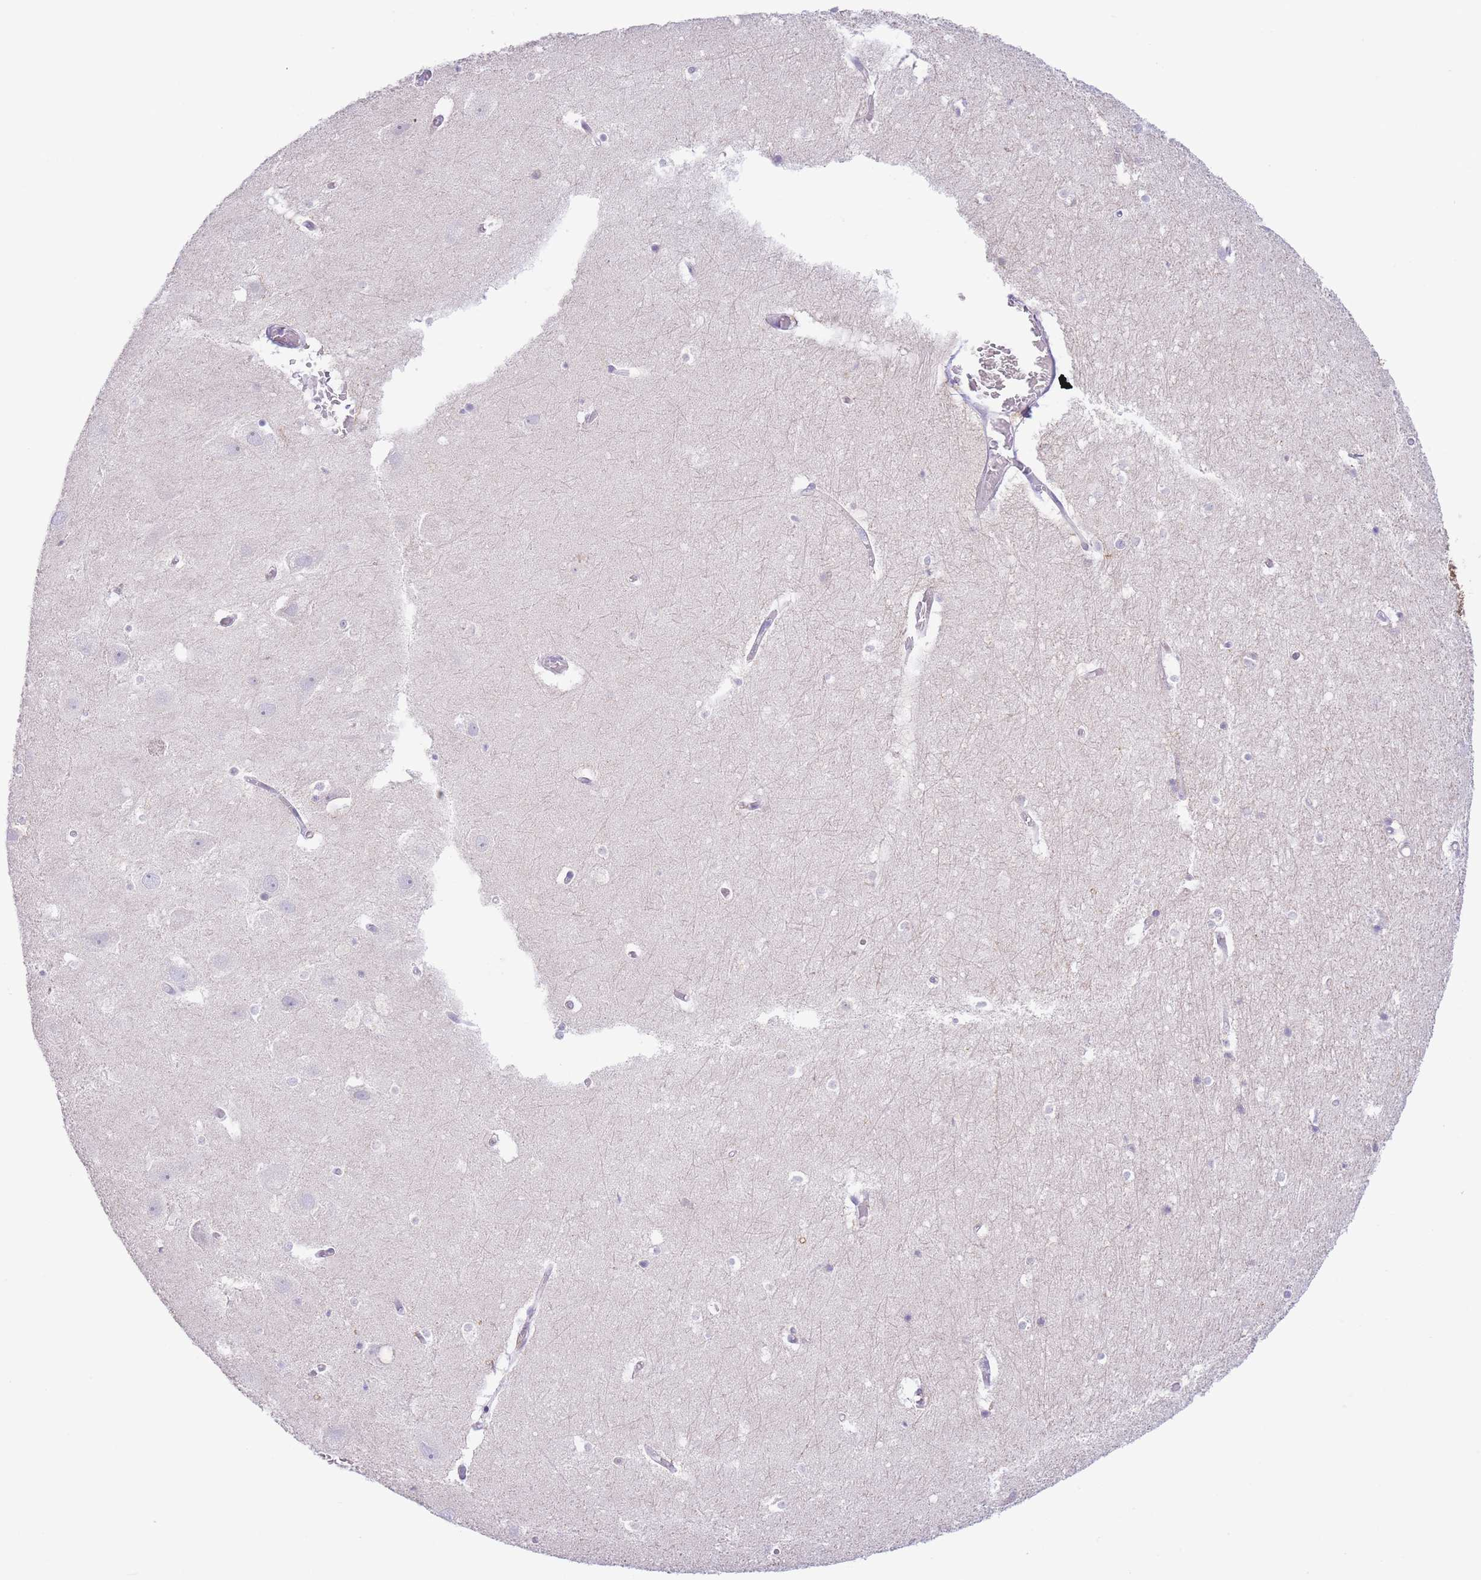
{"staining": {"intensity": "negative", "quantity": "none", "location": "none"}, "tissue": "hippocampus", "cell_type": "Glial cells", "image_type": "normal", "snomed": [{"axis": "morphology", "description": "Normal tissue, NOS"}, {"axis": "topography", "description": "Hippocampus"}], "caption": "Glial cells show no significant protein expression in normal hippocampus. (DAB immunohistochemistry (IHC) with hematoxylin counter stain).", "gene": "LCLAT1", "patient": {"sex": "female", "age": 52}}